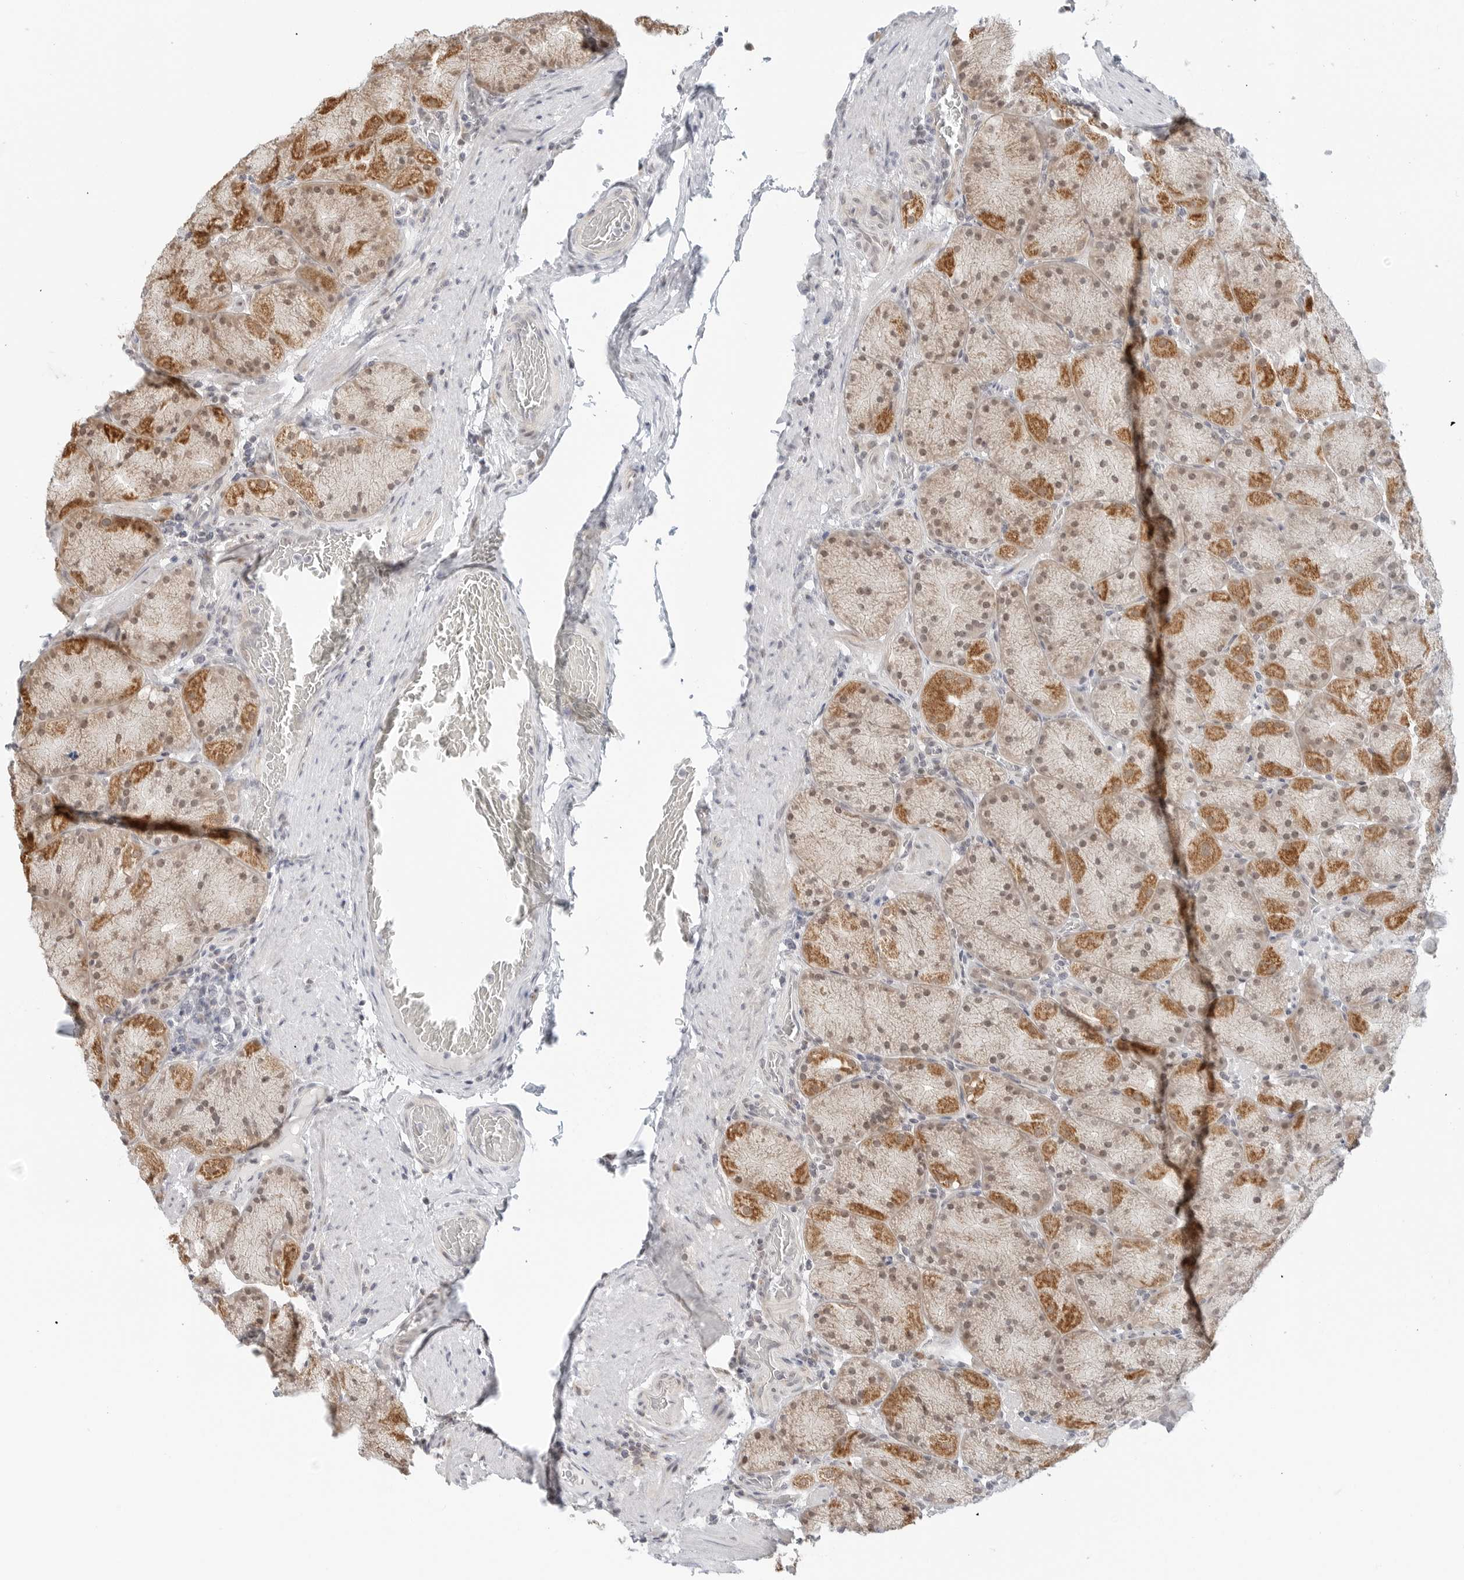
{"staining": {"intensity": "strong", "quantity": ">75%", "location": "cytoplasmic/membranous,nuclear"}, "tissue": "stomach", "cell_type": "Glandular cells", "image_type": "normal", "snomed": [{"axis": "morphology", "description": "Normal tissue, NOS"}, {"axis": "topography", "description": "Stomach, upper"}, {"axis": "topography", "description": "Stomach"}], "caption": "Brown immunohistochemical staining in normal stomach displays strong cytoplasmic/membranous,nuclear expression in approximately >75% of glandular cells. (brown staining indicates protein expression, while blue staining denotes nuclei).", "gene": "POLR3GL", "patient": {"sex": "male", "age": 48}}